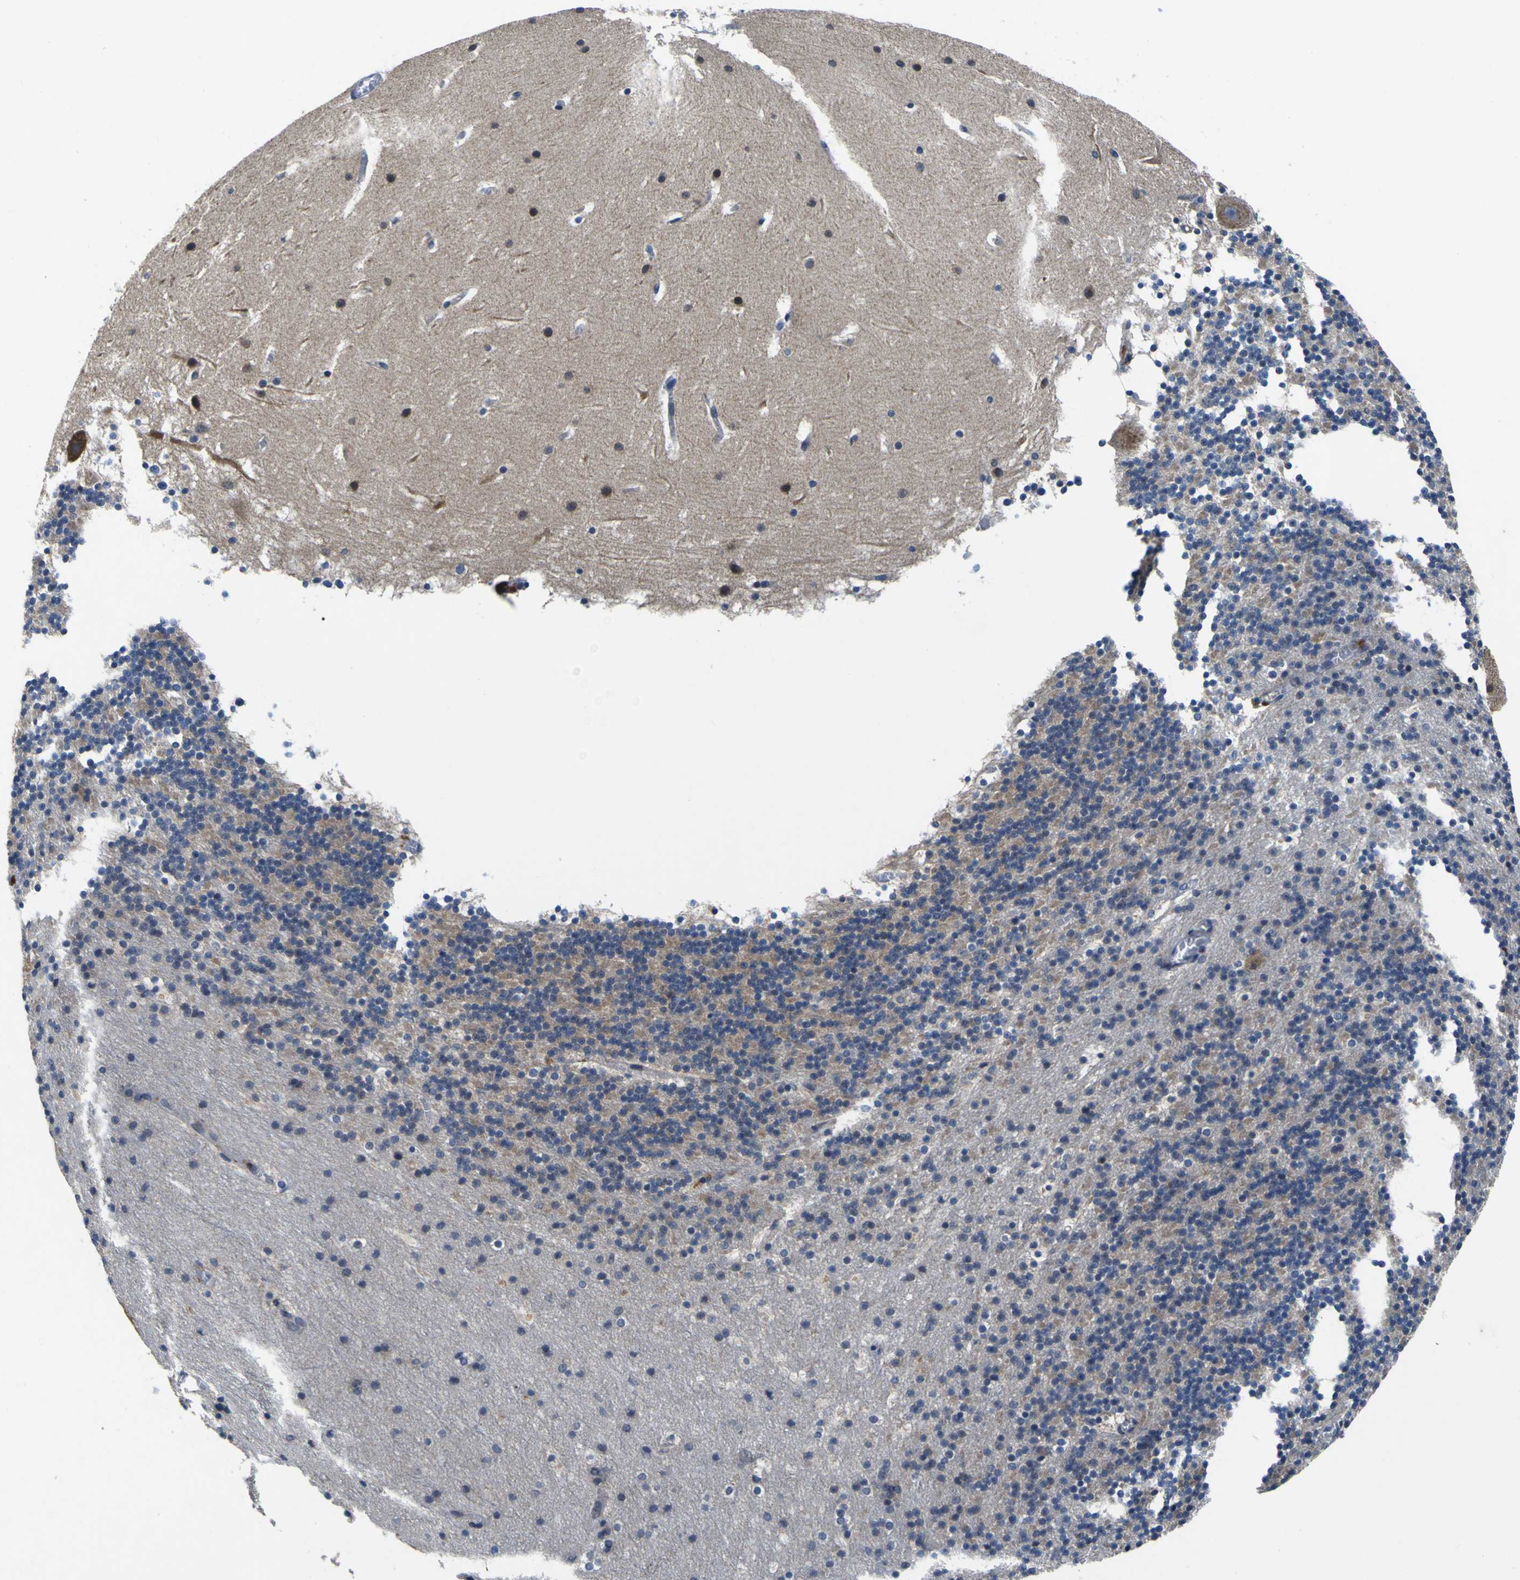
{"staining": {"intensity": "negative", "quantity": "none", "location": "none"}, "tissue": "cerebellum", "cell_type": "Cells in granular layer", "image_type": "normal", "snomed": [{"axis": "morphology", "description": "Normal tissue, NOS"}, {"axis": "topography", "description": "Cerebellum"}], "caption": "Cells in granular layer show no significant staining in unremarkable cerebellum. Brightfield microscopy of IHC stained with DAB (3,3'-diaminobenzidine) (brown) and hematoxylin (blue), captured at high magnification.", "gene": "EPHB4", "patient": {"sex": "male", "age": 45}}